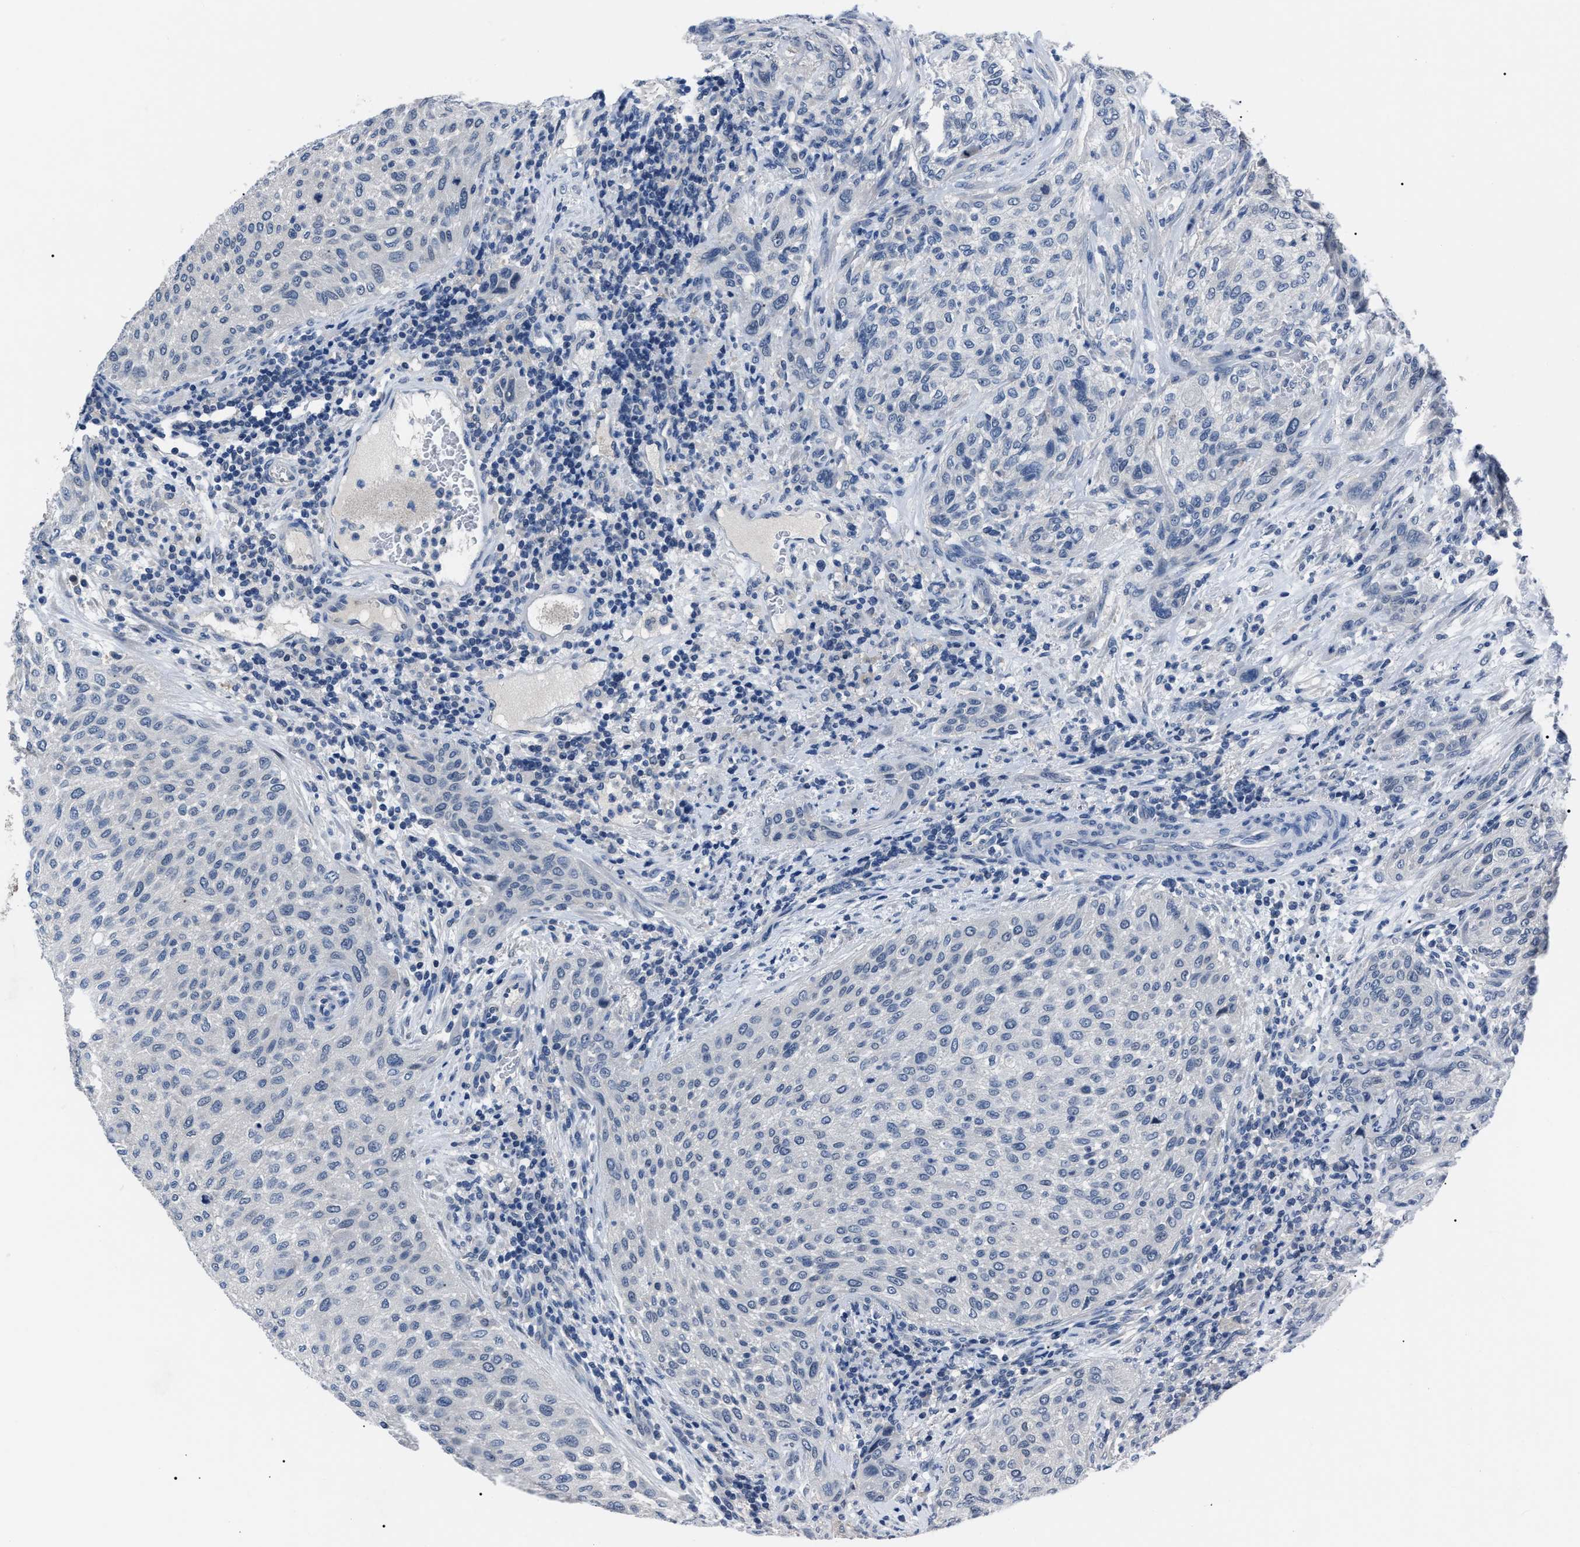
{"staining": {"intensity": "negative", "quantity": "none", "location": "none"}, "tissue": "urothelial cancer", "cell_type": "Tumor cells", "image_type": "cancer", "snomed": [{"axis": "morphology", "description": "Urothelial carcinoma, Low grade"}, {"axis": "morphology", "description": "Urothelial carcinoma, High grade"}, {"axis": "topography", "description": "Urinary bladder"}], "caption": "Histopathology image shows no significant protein positivity in tumor cells of urothelial cancer. (Brightfield microscopy of DAB (3,3'-diaminobenzidine) IHC at high magnification).", "gene": "LRWD1", "patient": {"sex": "male", "age": 35}}